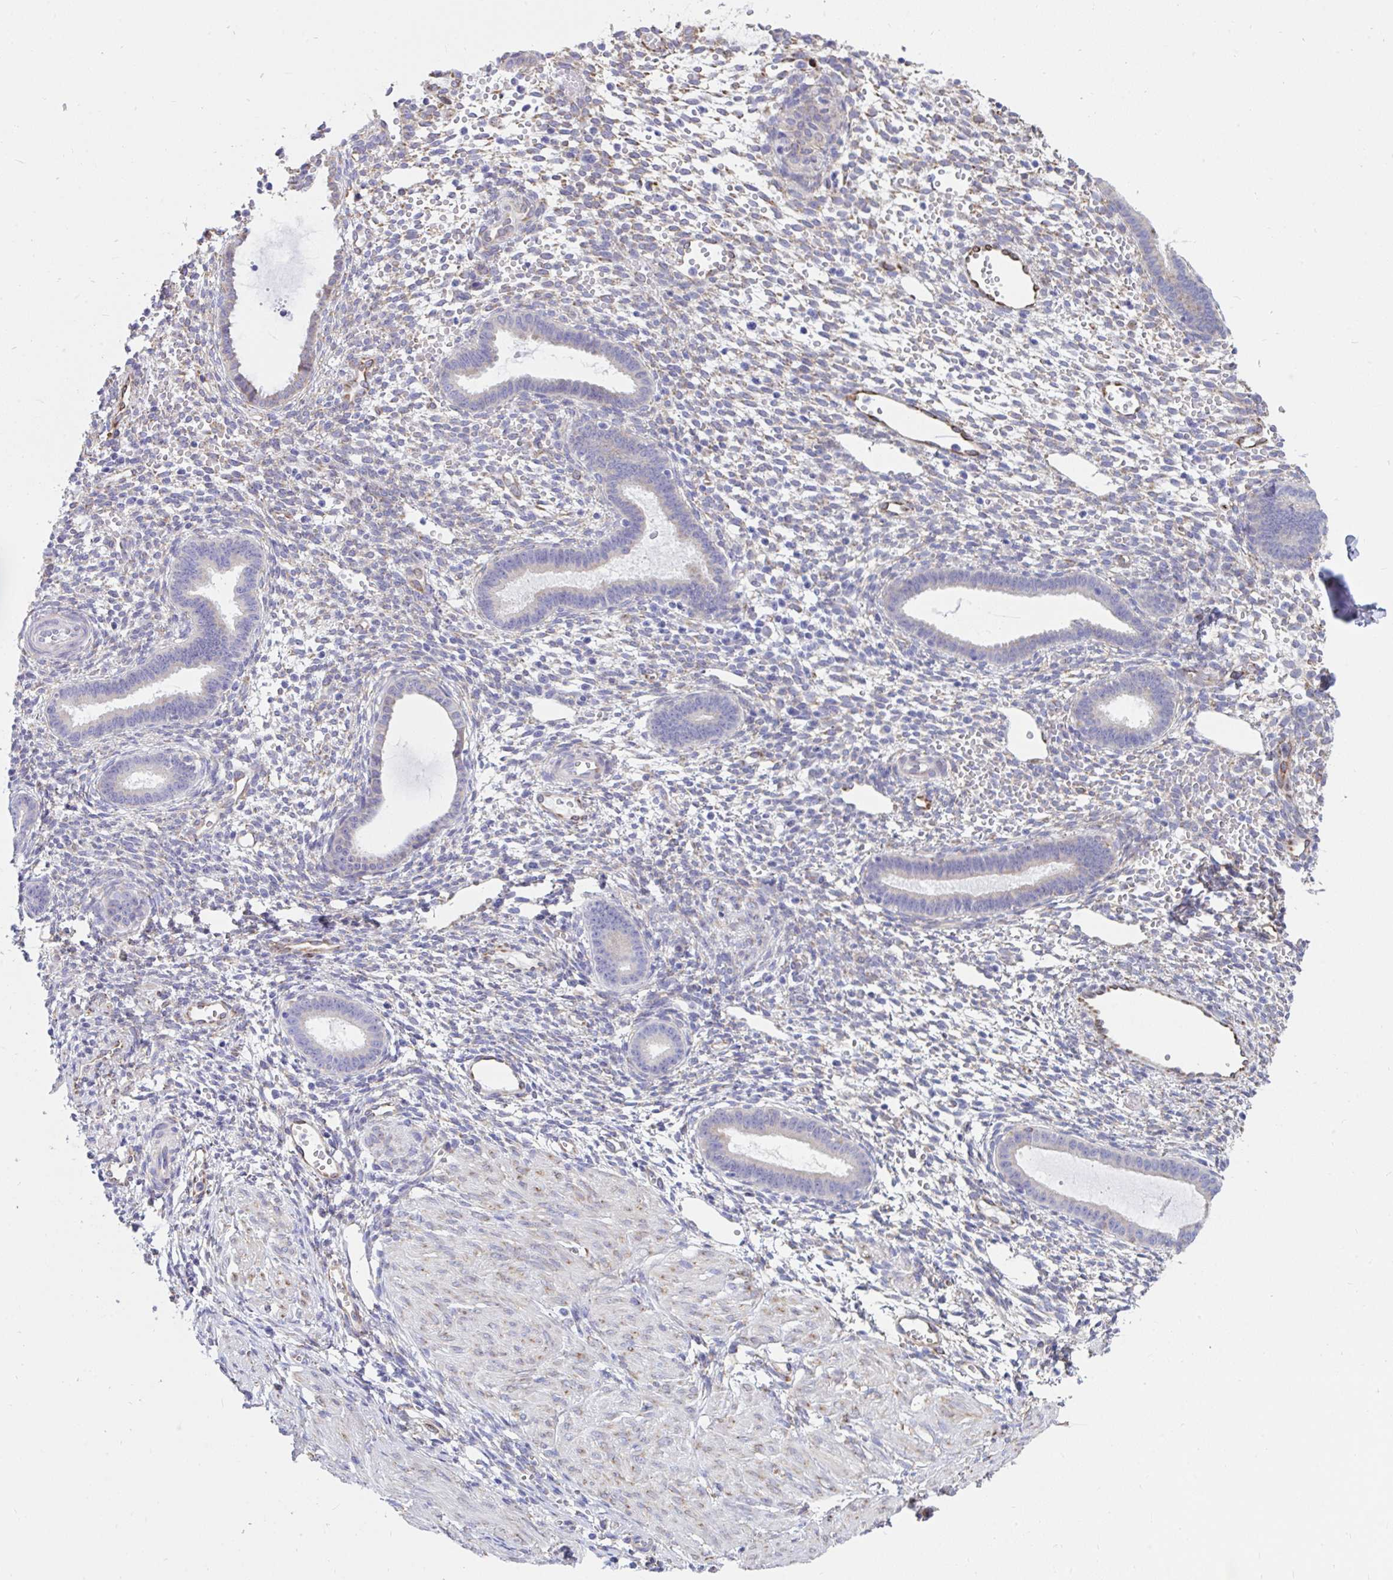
{"staining": {"intensity": "weak", "quantity": "<25%", "location": "cytoplasmic/membranous"}, "tissue": "endometrium", "cell_type": "Cells in endometrial stroma", "image_type": "normal", "snomed": [{"axis": "morphology", "description": "Normal tissue, NOS"}, {"axis": "topography", "description": "Endometrium"}], "caption": "Immunohistochemistry (IHC) of benign human endometrium exhibits no expression in cells in endometrial stroma.", "gene": "ASPH", "patient": {"sex": "female", "age": 36}}